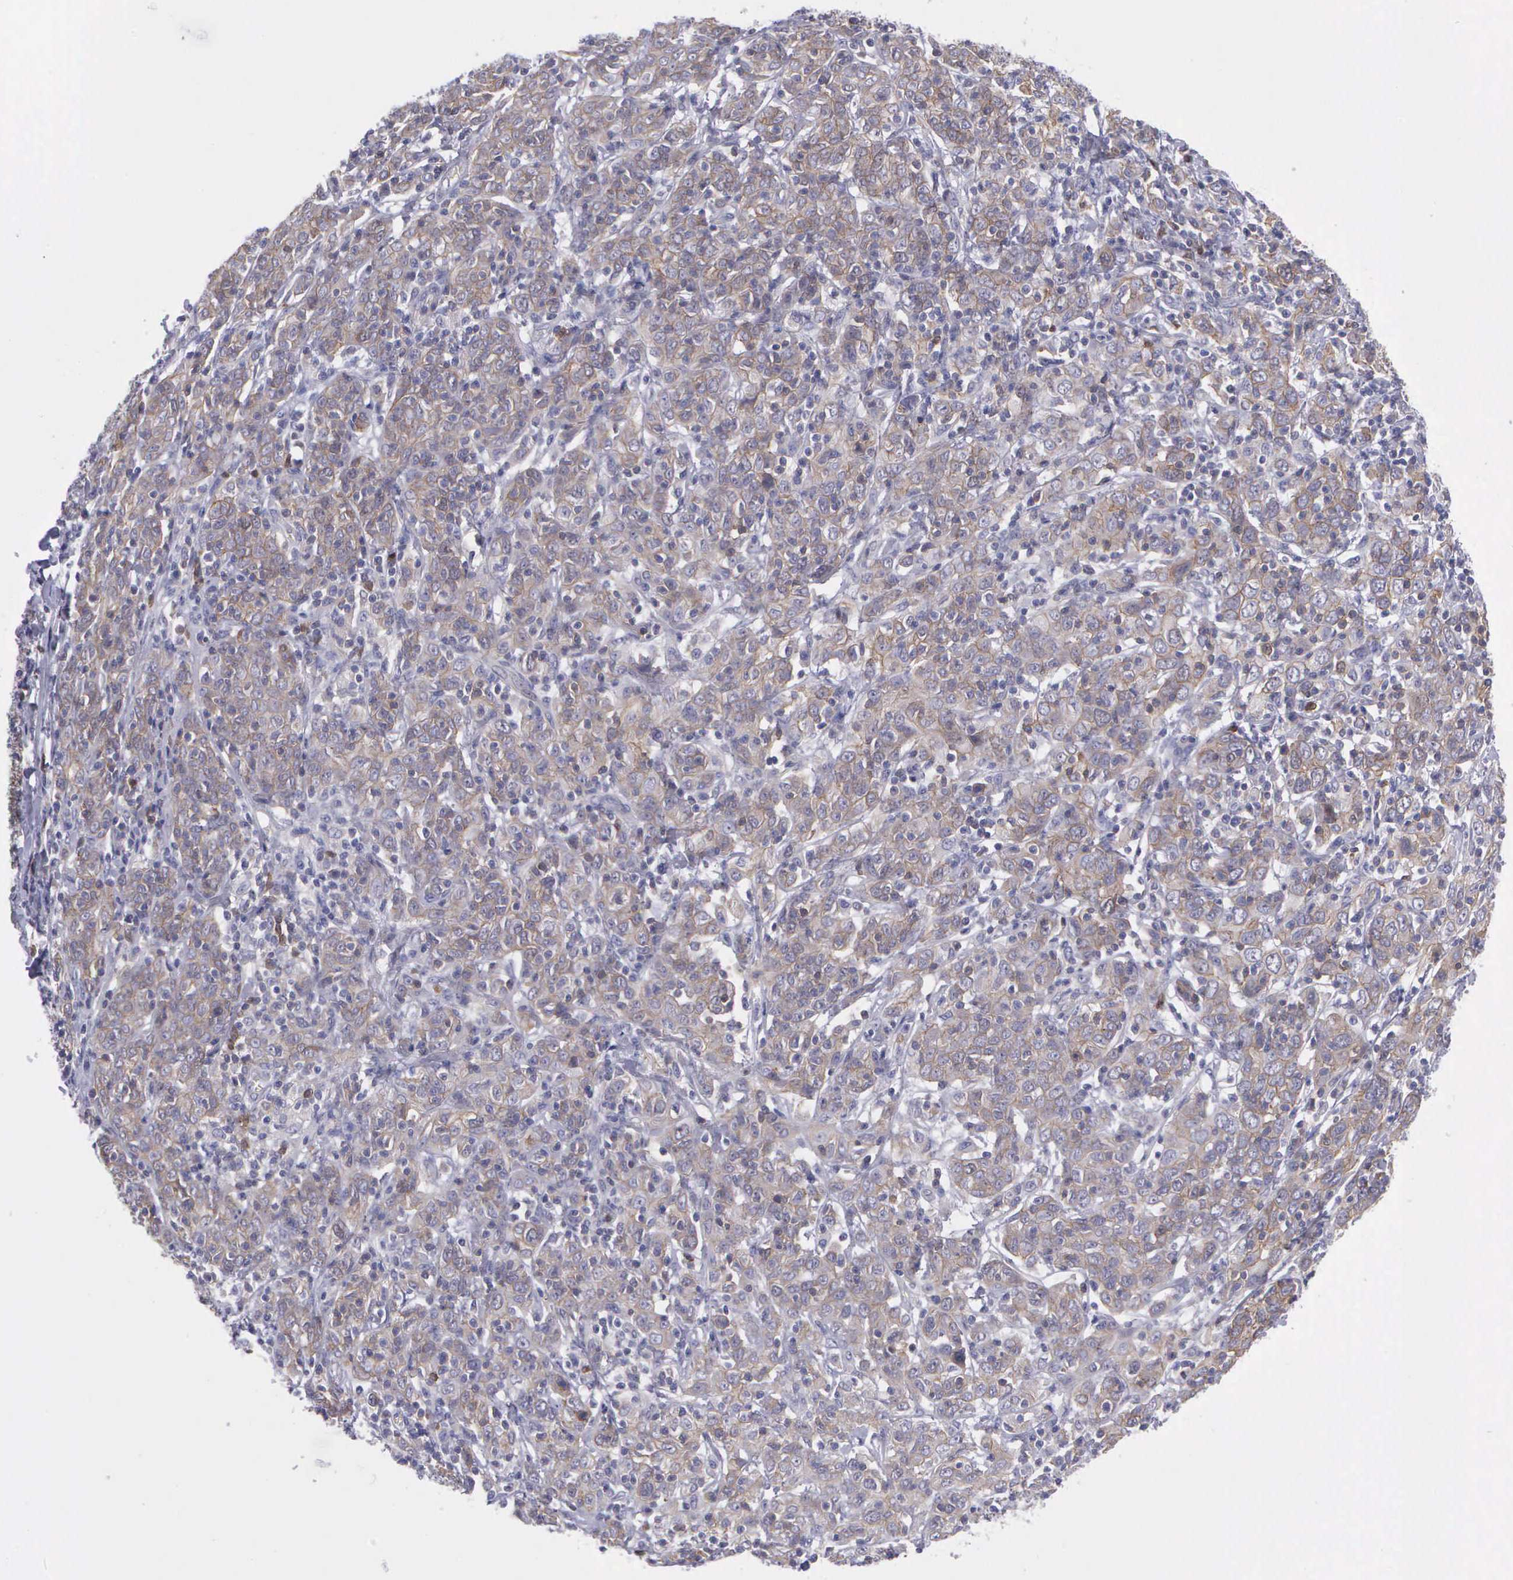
{"staining": {"intensity": "weak", "quantity": ">75%", "location": "cytoplasmic/membranous"}, "tissue": "cervical cancer", "cell_type": "Tumor cells", "image_type": "cancer", "snomed": [{"axis": "morphology", "description": "Normal tissue, NOS"}, {"axis": "morphology", "description": "Squamous cell carcinoma, NOS"}, {"axis": "topography", "description": "Cervix"}], "caption": "Squamous cell carcinoma (cervical) stained for a protein displays weak cytoplasmic/membranous positivity in tumor cells. The staining was performed using DAB (3,3'-diaminobenzidine) to visualize the protein expression in brown, while the nuclei were stained in blue with hematoxylin (Magnification: 20x).", "gene": "MICAL3", "patient": {"sex": "female", "age": 67}}